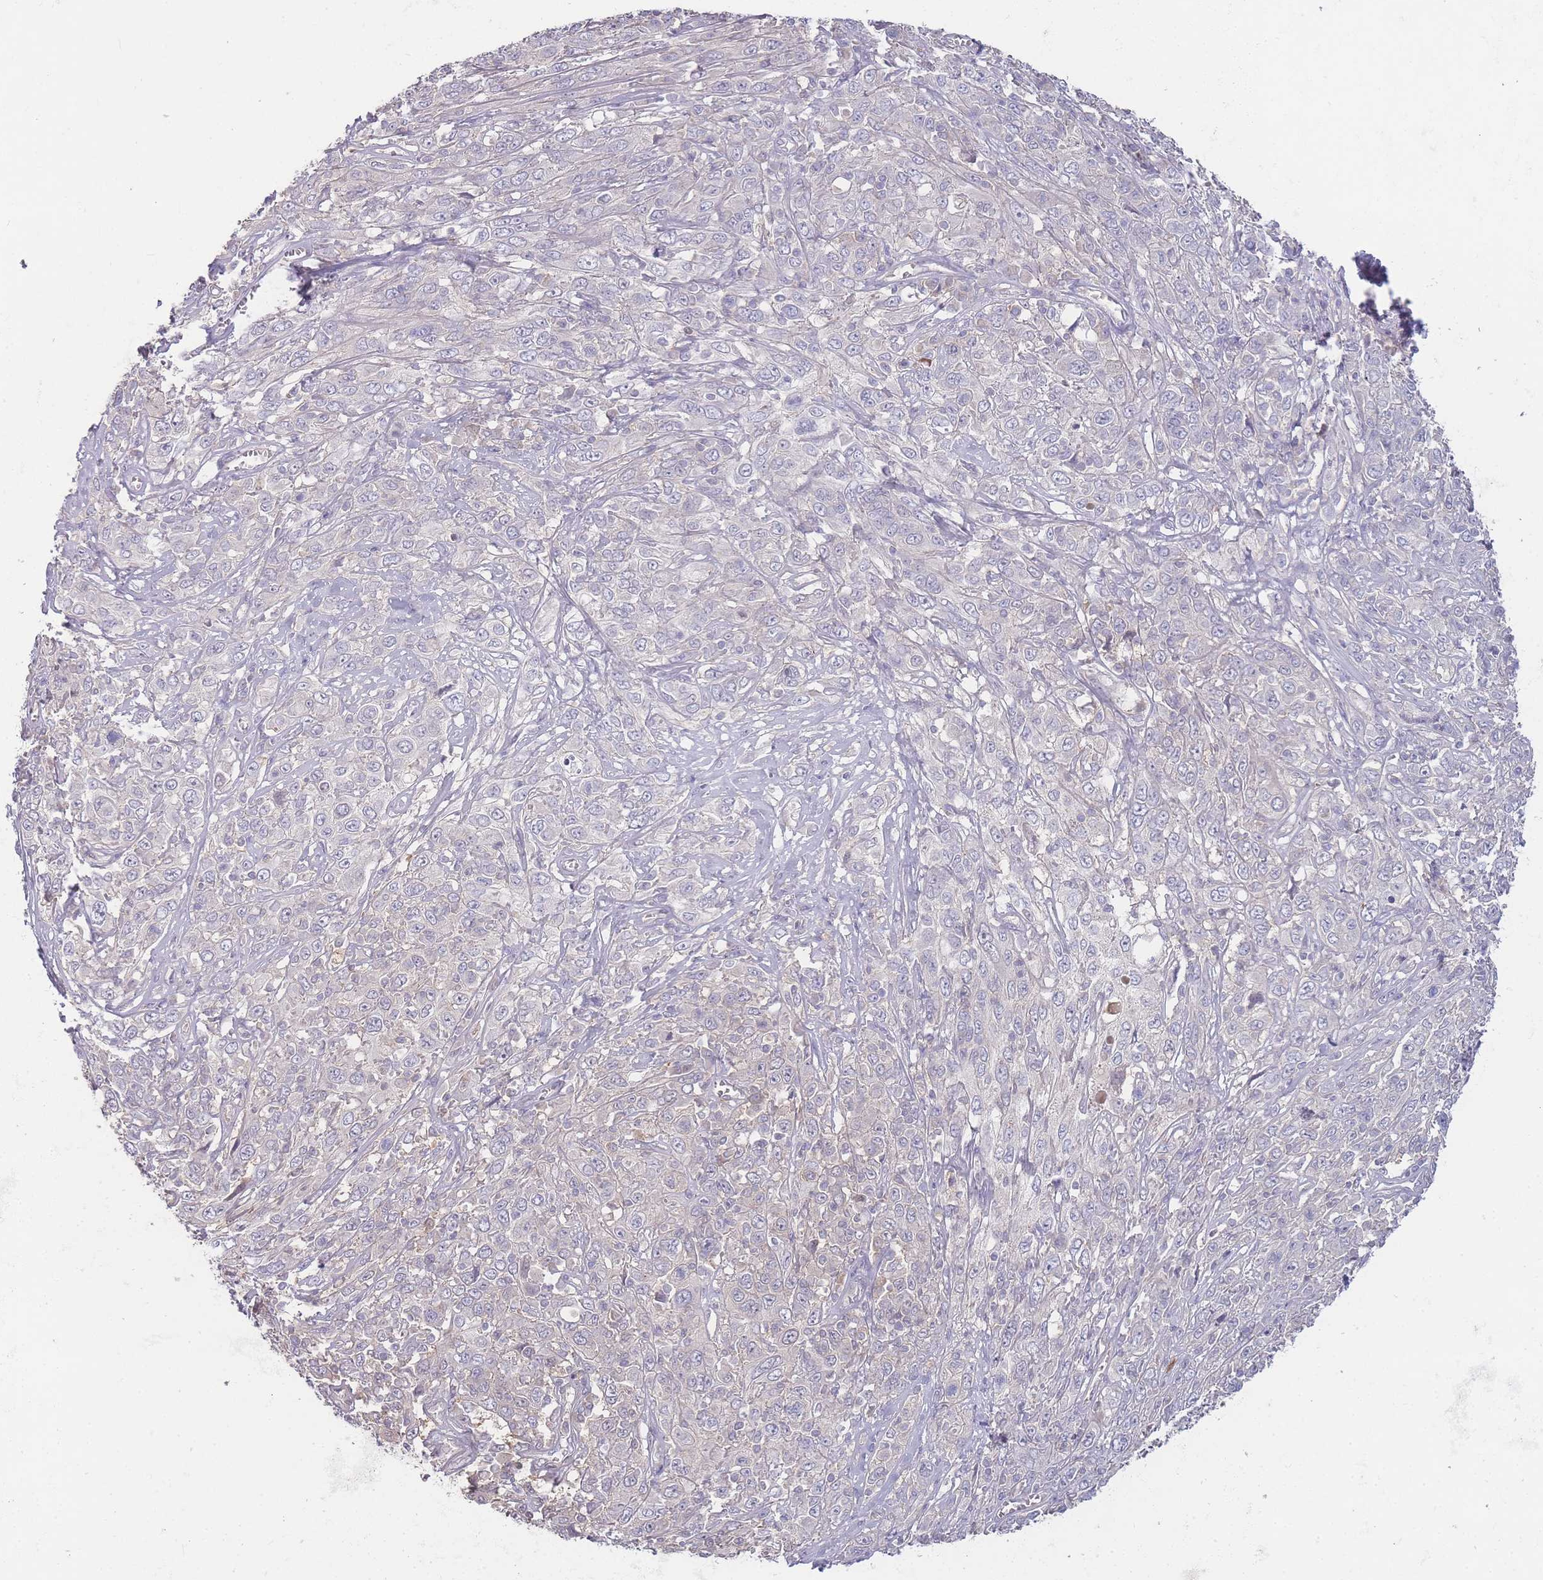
{"staining": {"intensity": "negative", "quantity": "none", "location": "none"}, "tissue": "cervical cancer", "cell_type": "Tumor cells", "image_type": "cancer", "snomed": [{"axis": "morphology", "description": "Squamous cell carcinoma, NOS"}, {"axis": "topography", "description": "Cervix"}], "caption": "Immunohistochemistry of human cervical squamous cell carcinoma shows no positivity in tumor cells.", "gene": "SPHKAP", "patient": {"sex": "female", "age": 46}}